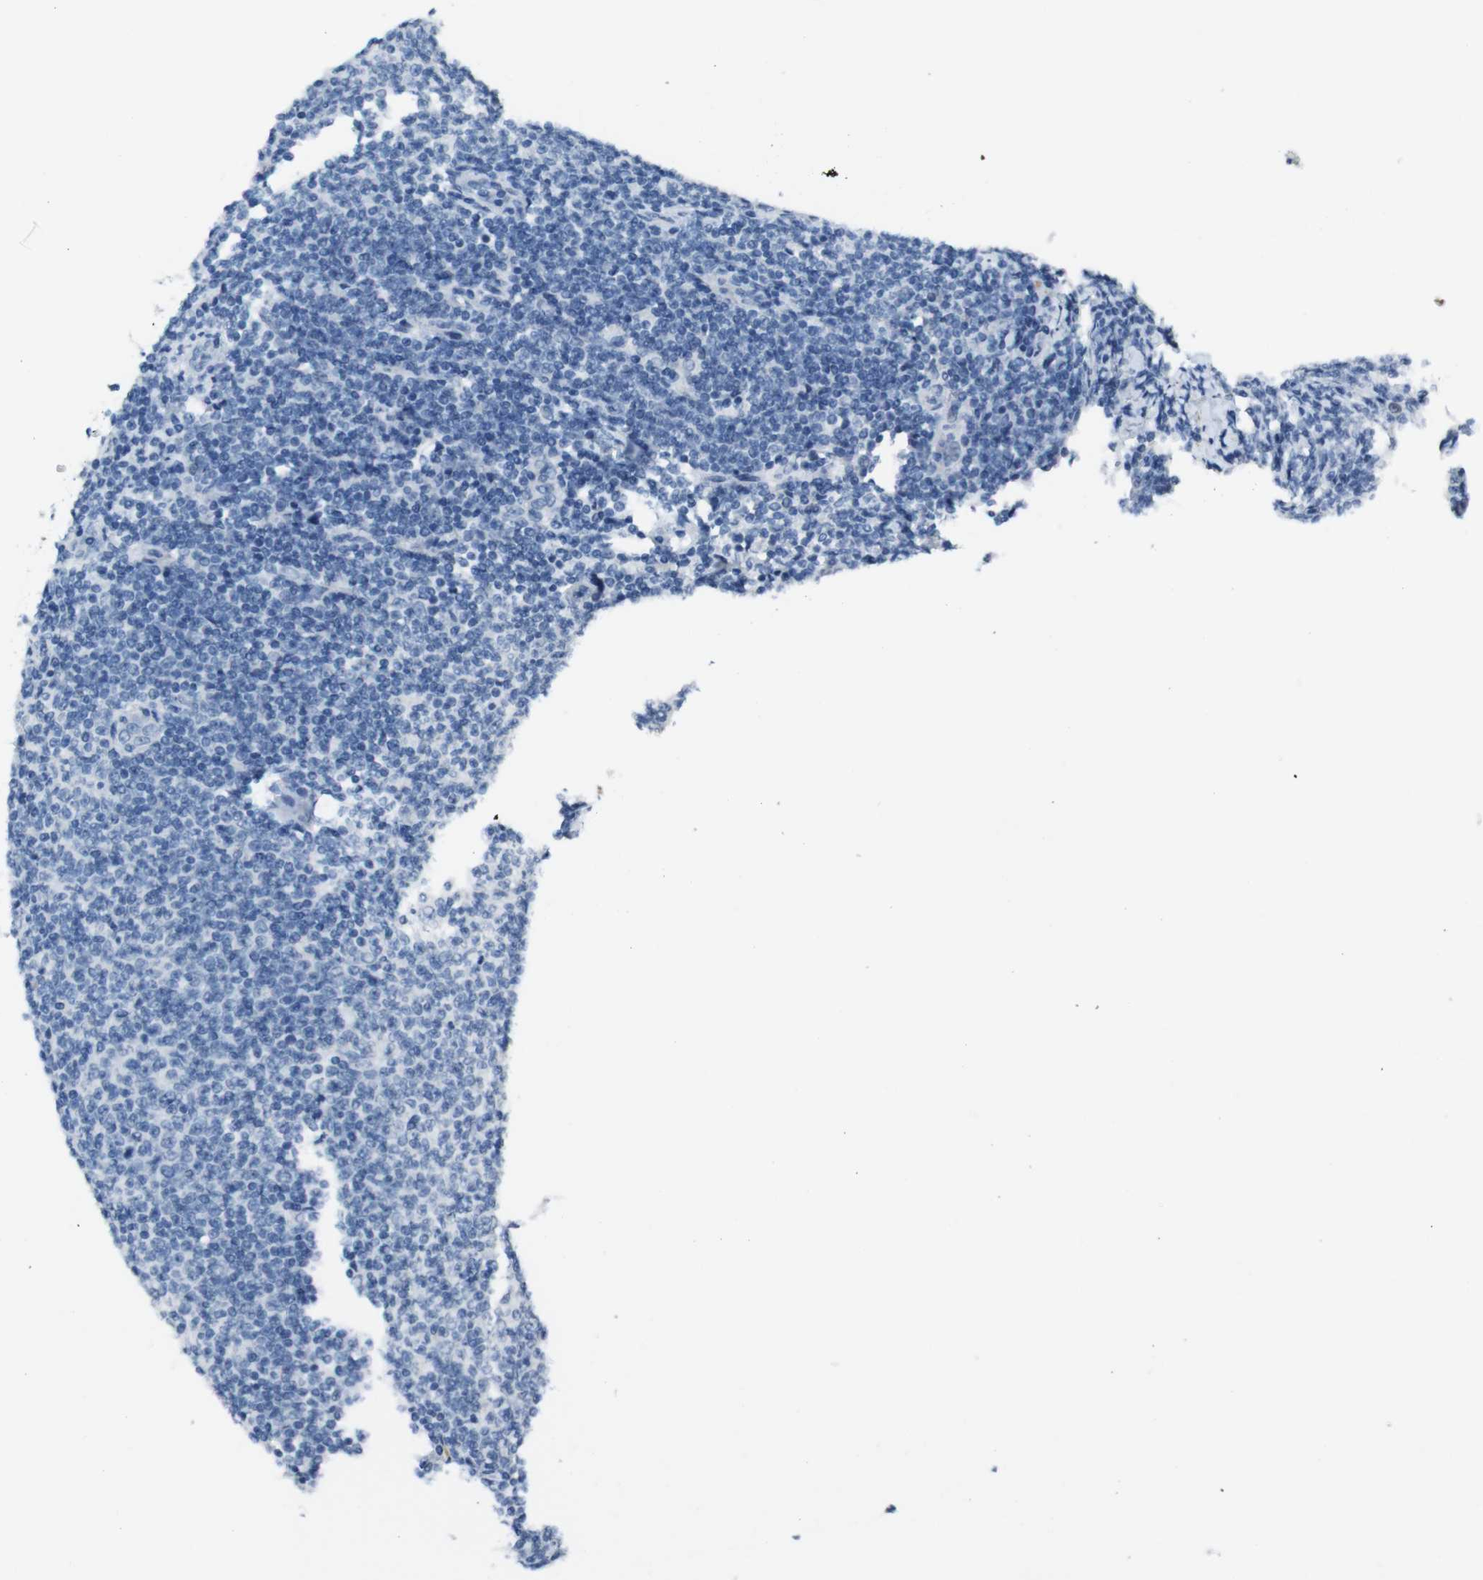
{"staining": {"intensity": "negative", "quantity": "none", "location": "none"}, "tissue": "lymphoma", "cell_type": "Tumor cells", "image_type": "cancer", "snomed": [{"axis": "morphology", "description": "Malignant lymphoma, non-Hodgkin's type, Low grade"}, {"axis": "topography", "description": "Lymph node"}], "caption": "This is an immunohistochemistry histopathology image of human low-grade malignant lymphoma, non-Hodgkin's type. There is no staining in tumor cells.", "gene": "HRH2", "patient": {"sex": "male", "age": 66}}